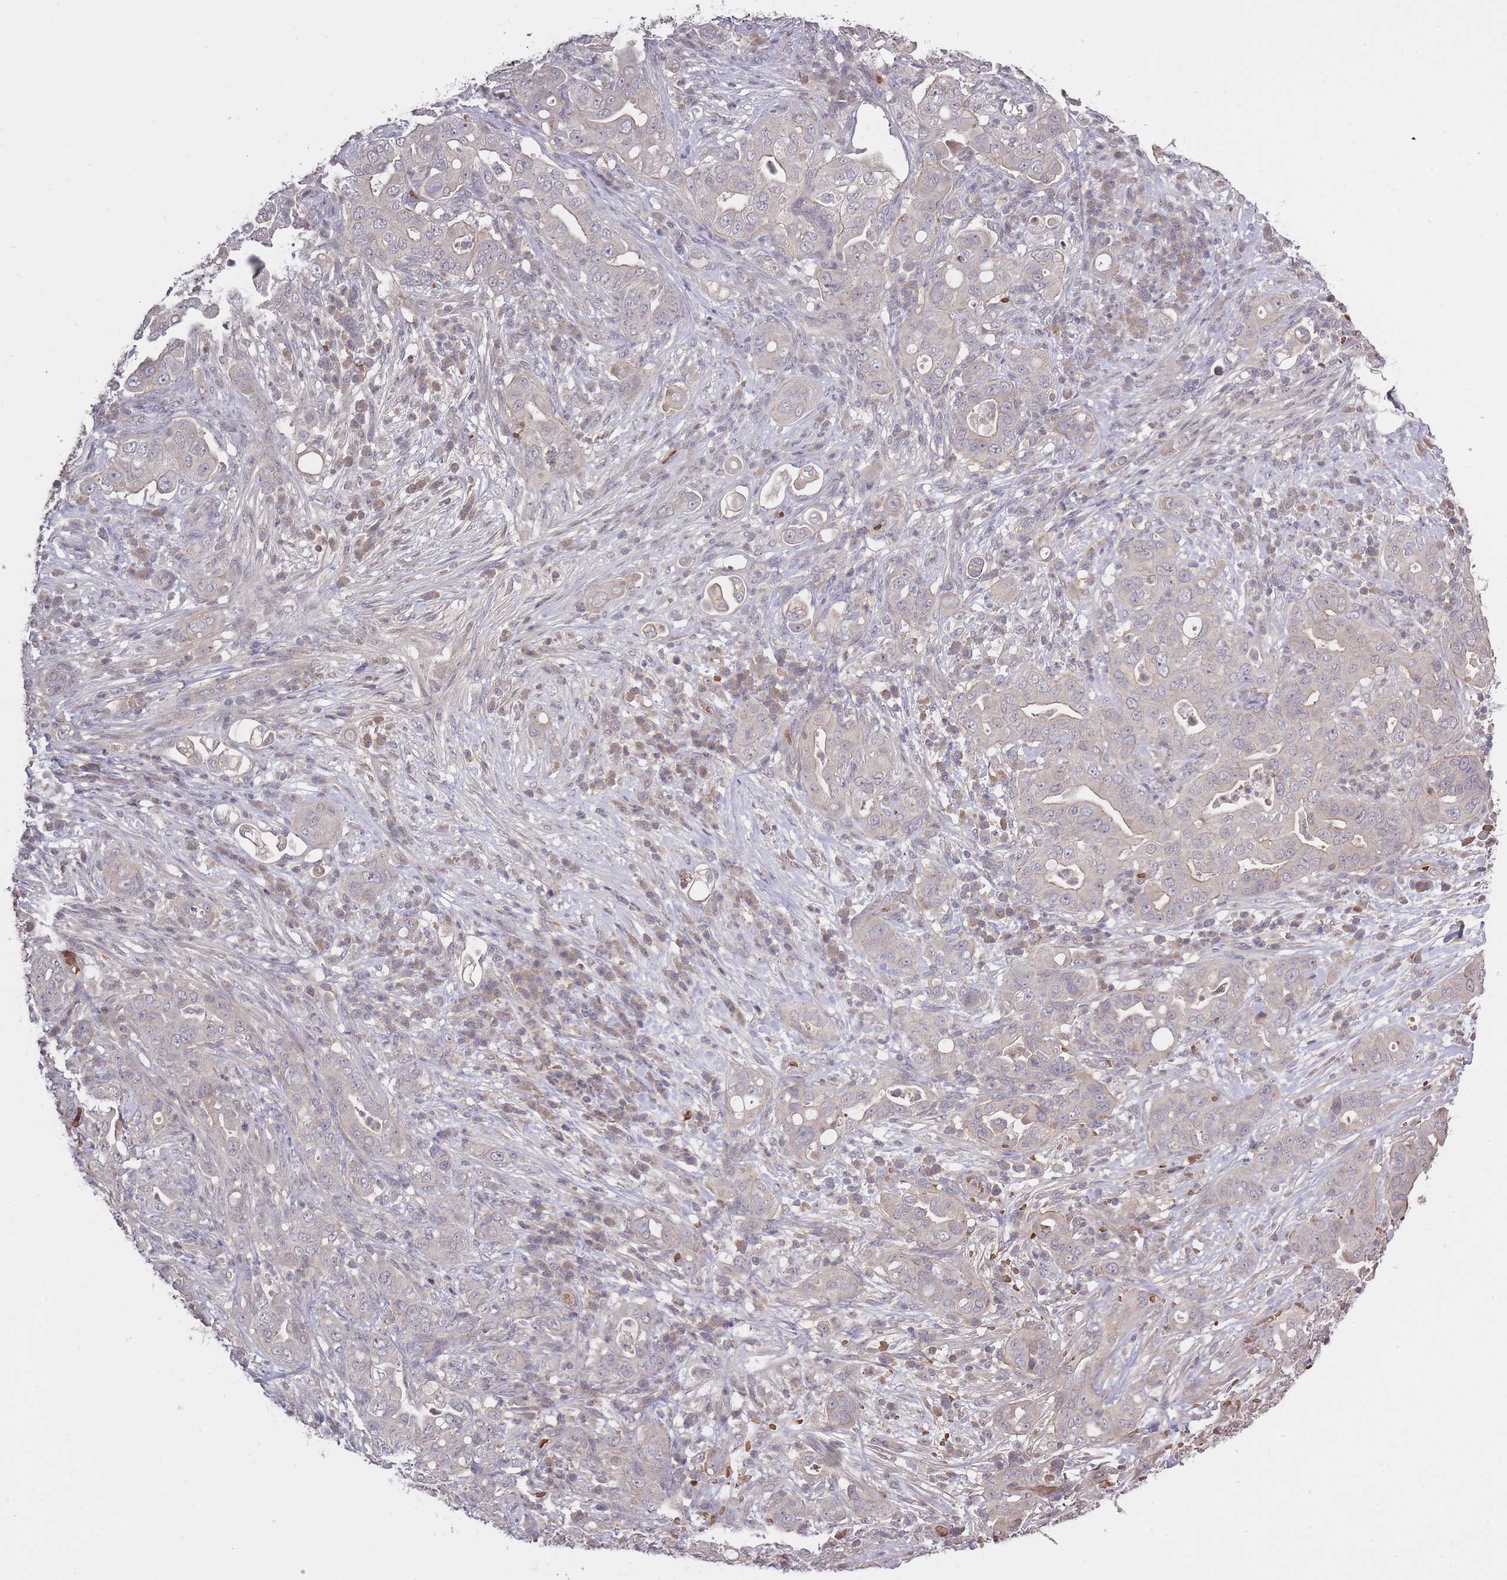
{"staining": {"intensity": "negative", "quantity": "none", "location": "none"}, "tissue": "pancreatic cancer", "cell_type": "Tumor cells", "image_type": "cancer", "snomed": [{"axis": "morphology", "description": "Normal tissue, NOS"}, {"axis": "morphology", "description": "Adenocarcinoma, NOS"}, {"axis": "topography", "description": "Lymph node"}, {"axis": "topography", "description": "Pancreas"}], "caption": "Immunohistochemistry photomicrograph of human pancreatic cancer stained for a protein (brown), which shows no positivity in tumor cells.", "gene": "ADCYAP1R1", "patient": {"sex": "female", "age": 67}}